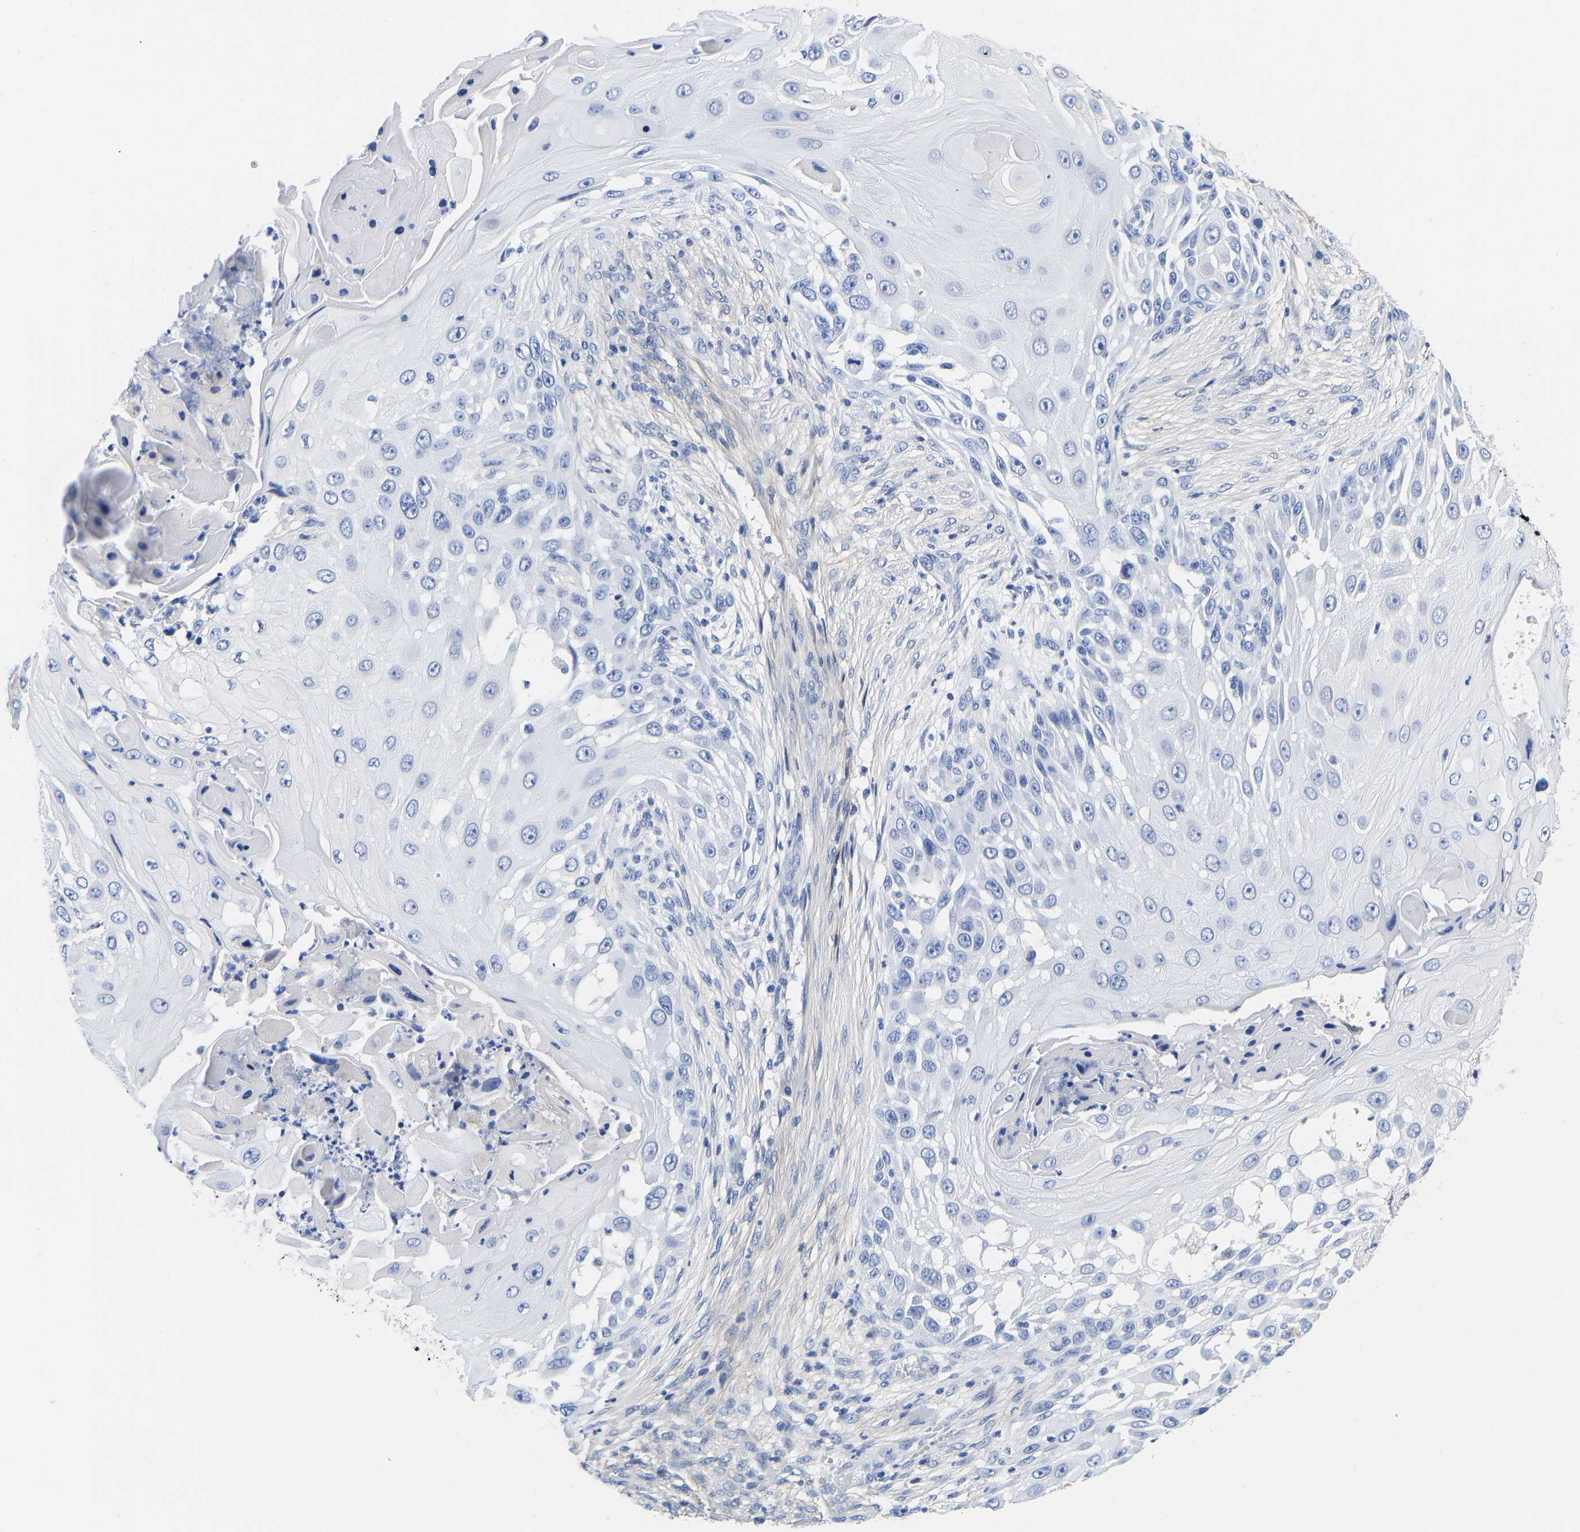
{"staining": {"intensity": "negative", "quantity": "none", "location": "none"}, "tissue": "skin cancer", "cell_type": "Tumor cells", "image_type": "cancer", "snomed": [{"axis": "morphology", "description": "Squamous cell carcinoma, NOS"}, {"axis": "topography", "description": "Skin"}], "caption": "Immunohistochemistry (IHC) image of neoplastic tissue: human skin cancer (squamous cell carcinoma) stained with DAB reveals no significant protein staining in tumor cells.", "gene": "GPA33", "patient": {"sex": "female", "age": 44}}